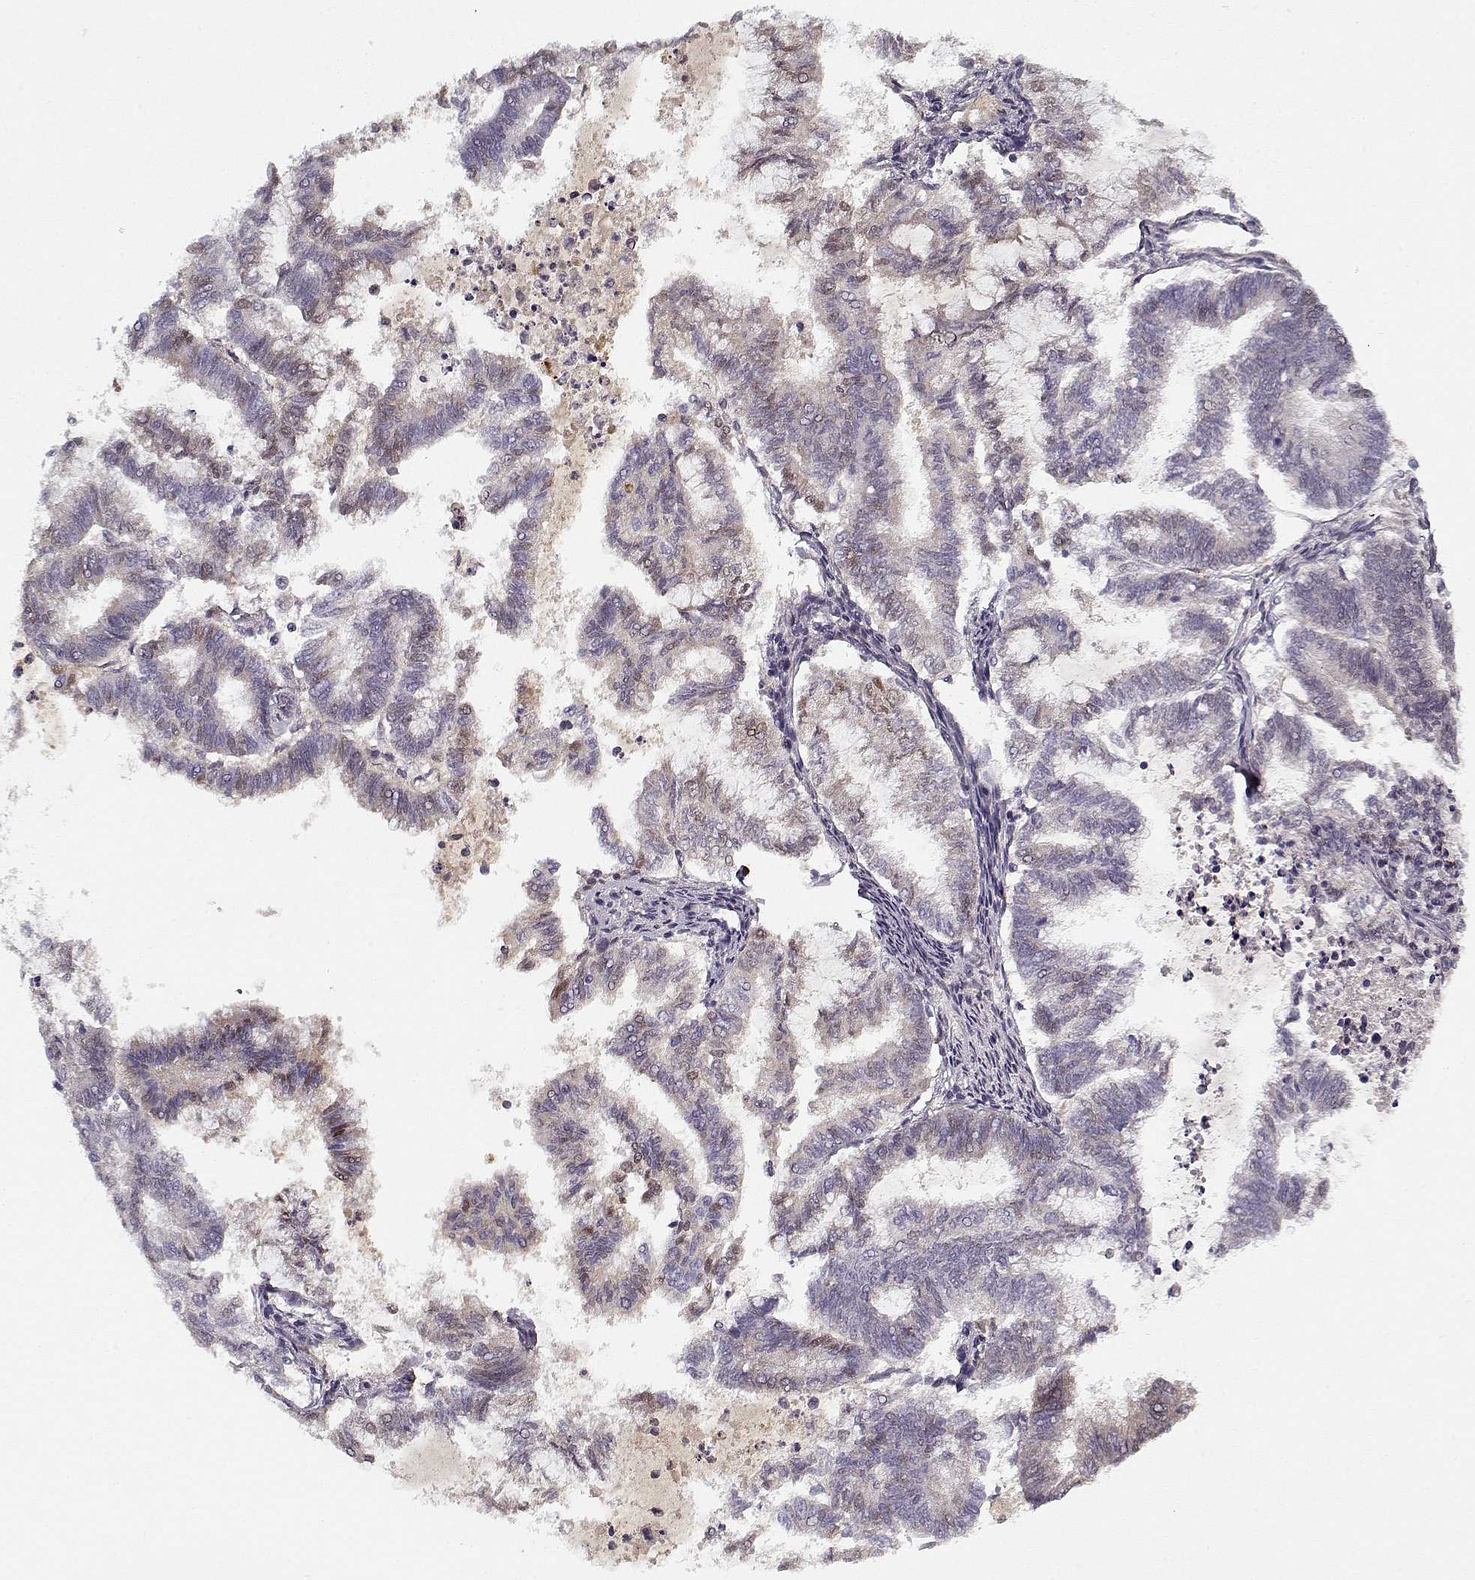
{"staining": {"intensity": "negative", "quantity": "none", "location": "none"}, "tissue": "endometrial cancer", "cell_type": "Tumor cells", "image_type": "cancer", "snomed": [{"axis": "morphology", "description": "Adenocarcinoma, NOS"}, {"axis": "topography", "description": "Endometrium"}], "caption": "Human endometrial adenocarcinoma stained for a protein using IHC demonstrates no staining in tumor cells.", "gene": "LUM", "patient": {"sex": "female", "age": 79}}